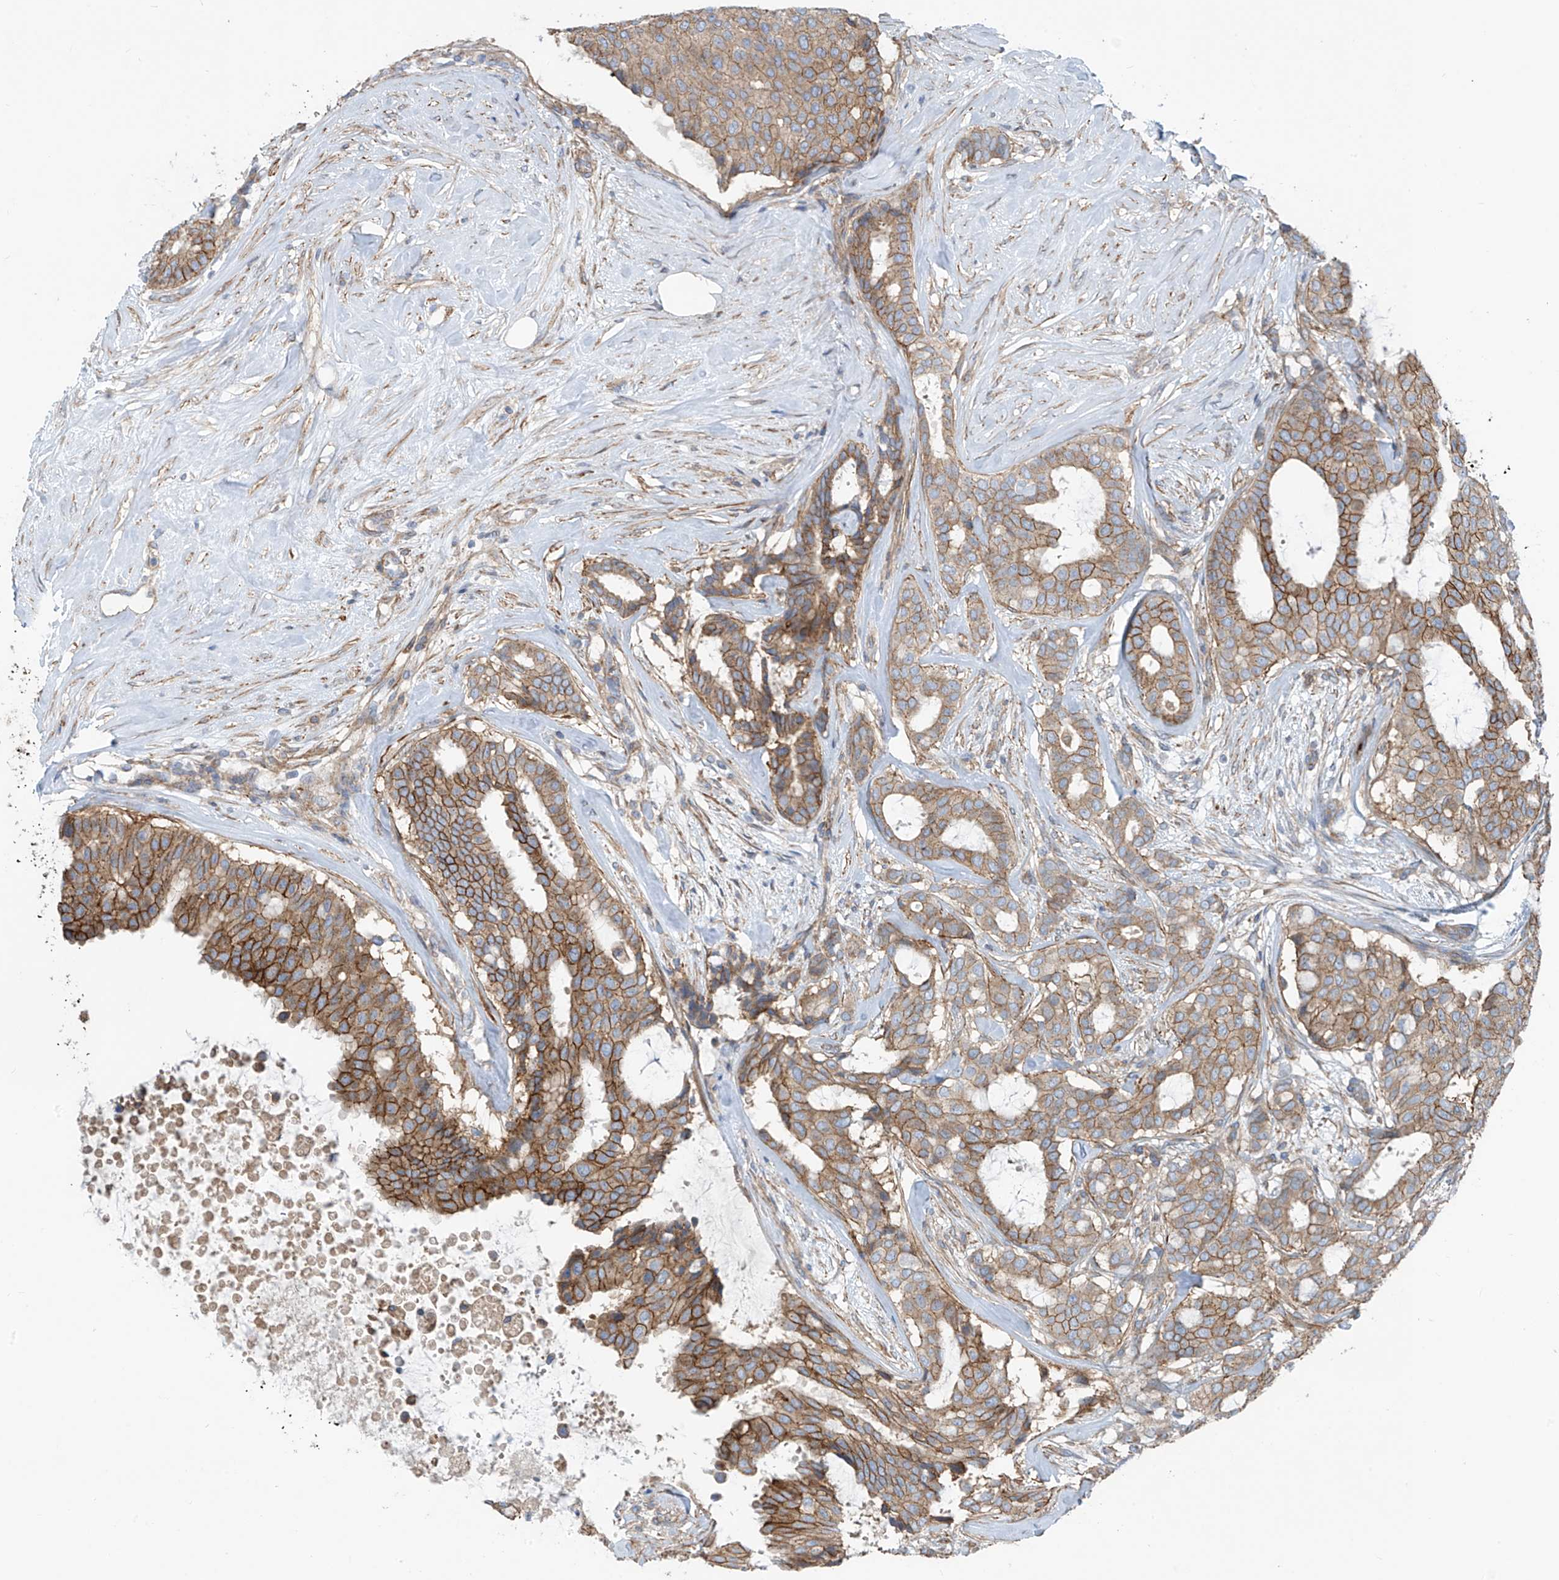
{"staining": {"intensity": "moderate", "quantity": ">75%", "location": "cytoplasmic/membranous"}, "tissue": "breast cancer", "cell_type": "Tumor cells", "image_type": "cancer", "snomed": [{"axis": "morphology", "description": "Duct carcinoma"}, {"axis": "topography", "description": "Breast"}], "caption": "DAB immunohistochemical staining of infiltrating ductal carcinoma (breast) reveals moderate cytoplasmic/membranous protein expression in approximately >75% of tumor cells. The staining was performed using DAB (3,3'-diaminobenzidine), with brown indicating positive protein expression. Nuclei are stained blue with hematoxylin.", "gene": "SLC1A5", "patient": {"sex": "female", "age": 75}}